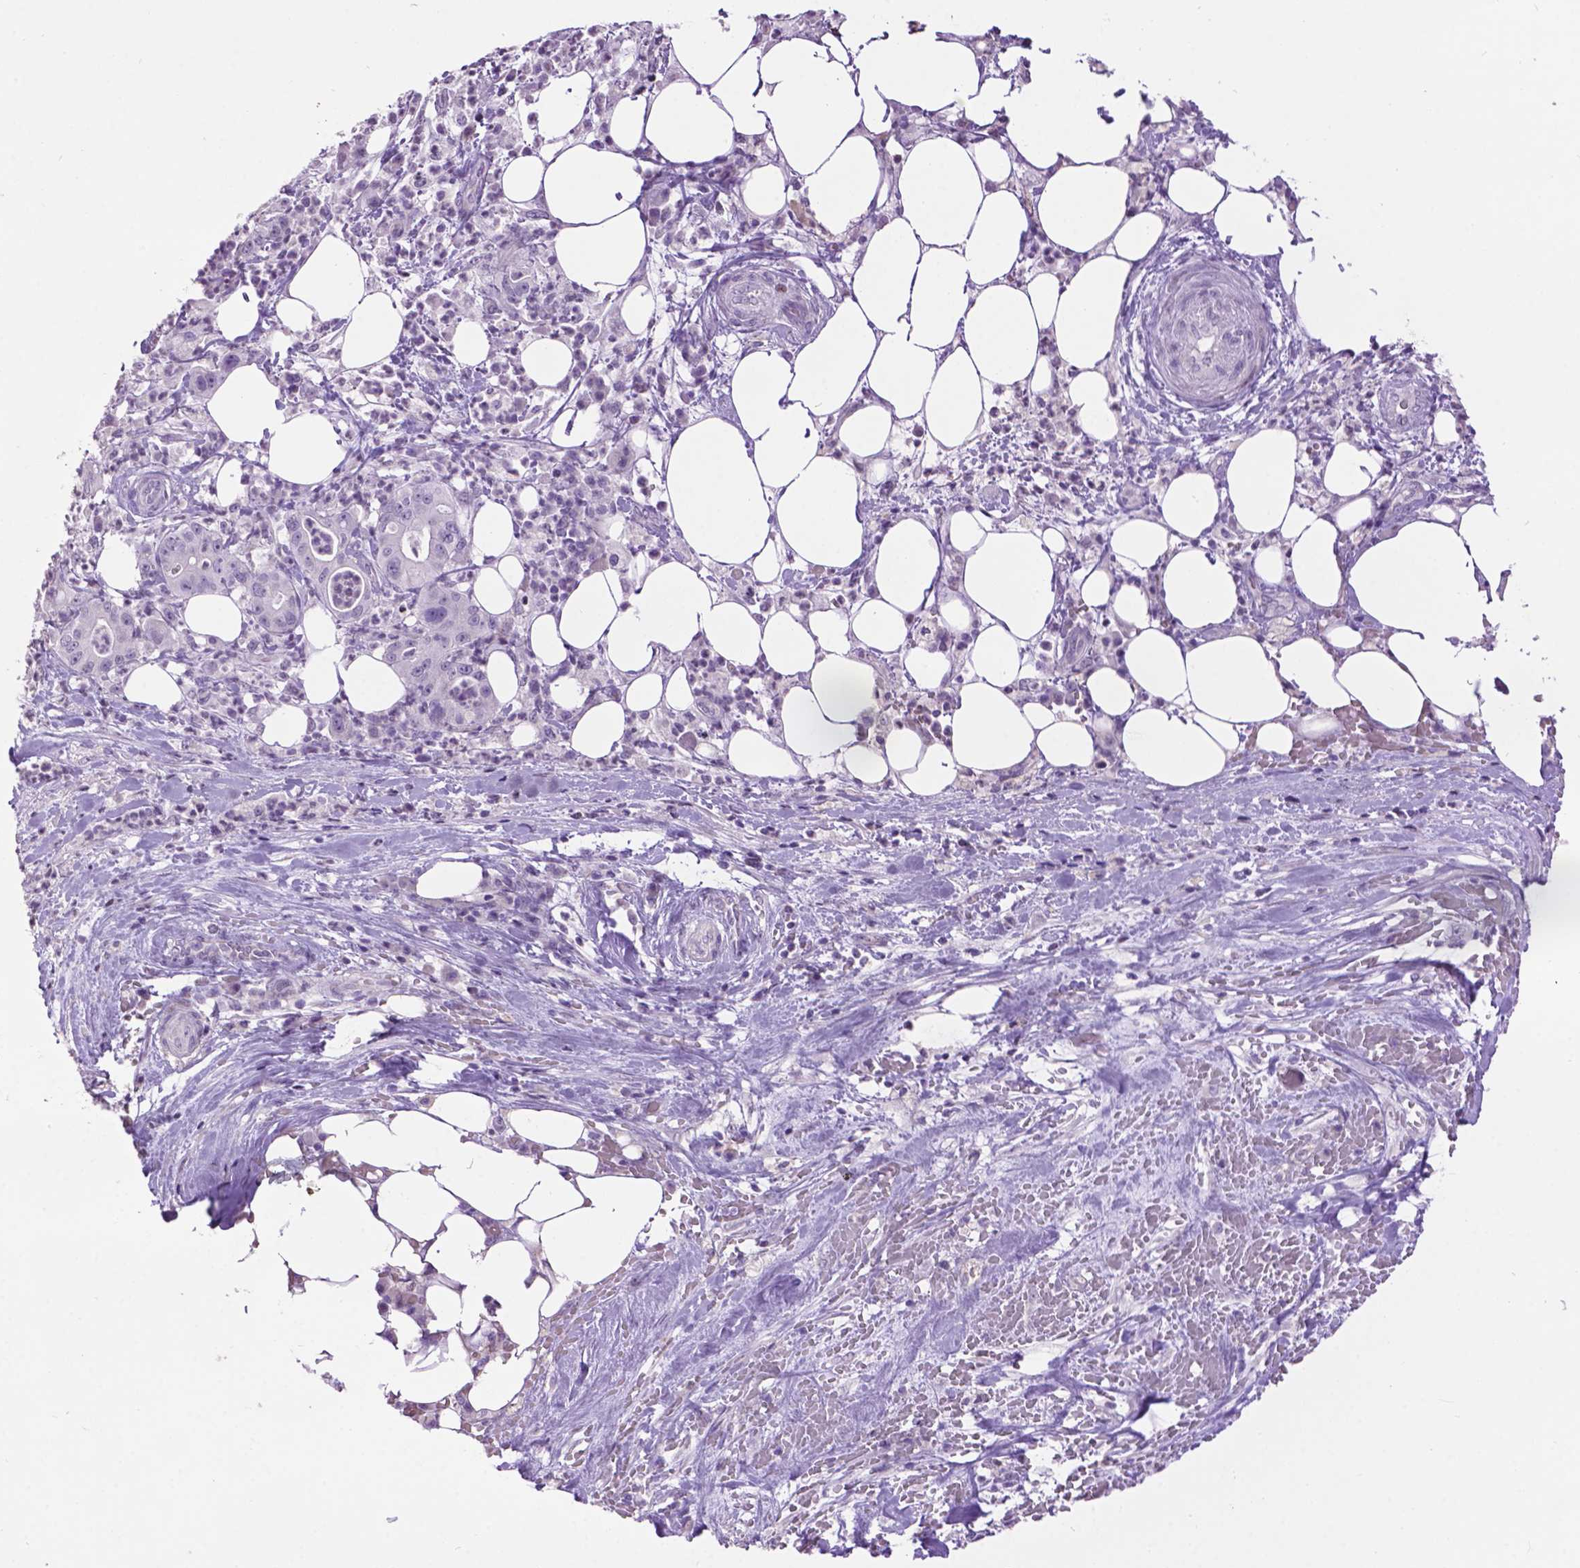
{"staining": {"intensity": "negative", "quantity": "none", "location": "none"}, "tissue": "pancreatic cancer", "cell_type": "Tumor cells", "image_type": "cancer", "snomed": [{"axis": "morphology", "description": "Adenocarcinoma, NOS"}, {"axis": "topography", "description": "Pancreas"}], "caption": "Tumor cells show no significant protein positivity in pancreatic cancer. Brightfield microscopy of IHC stained with DAB (brown) and hematoxylin (blue), captured at high magnification.", "gene": "TH", "patient": {"sex": "male", "age": 71}}